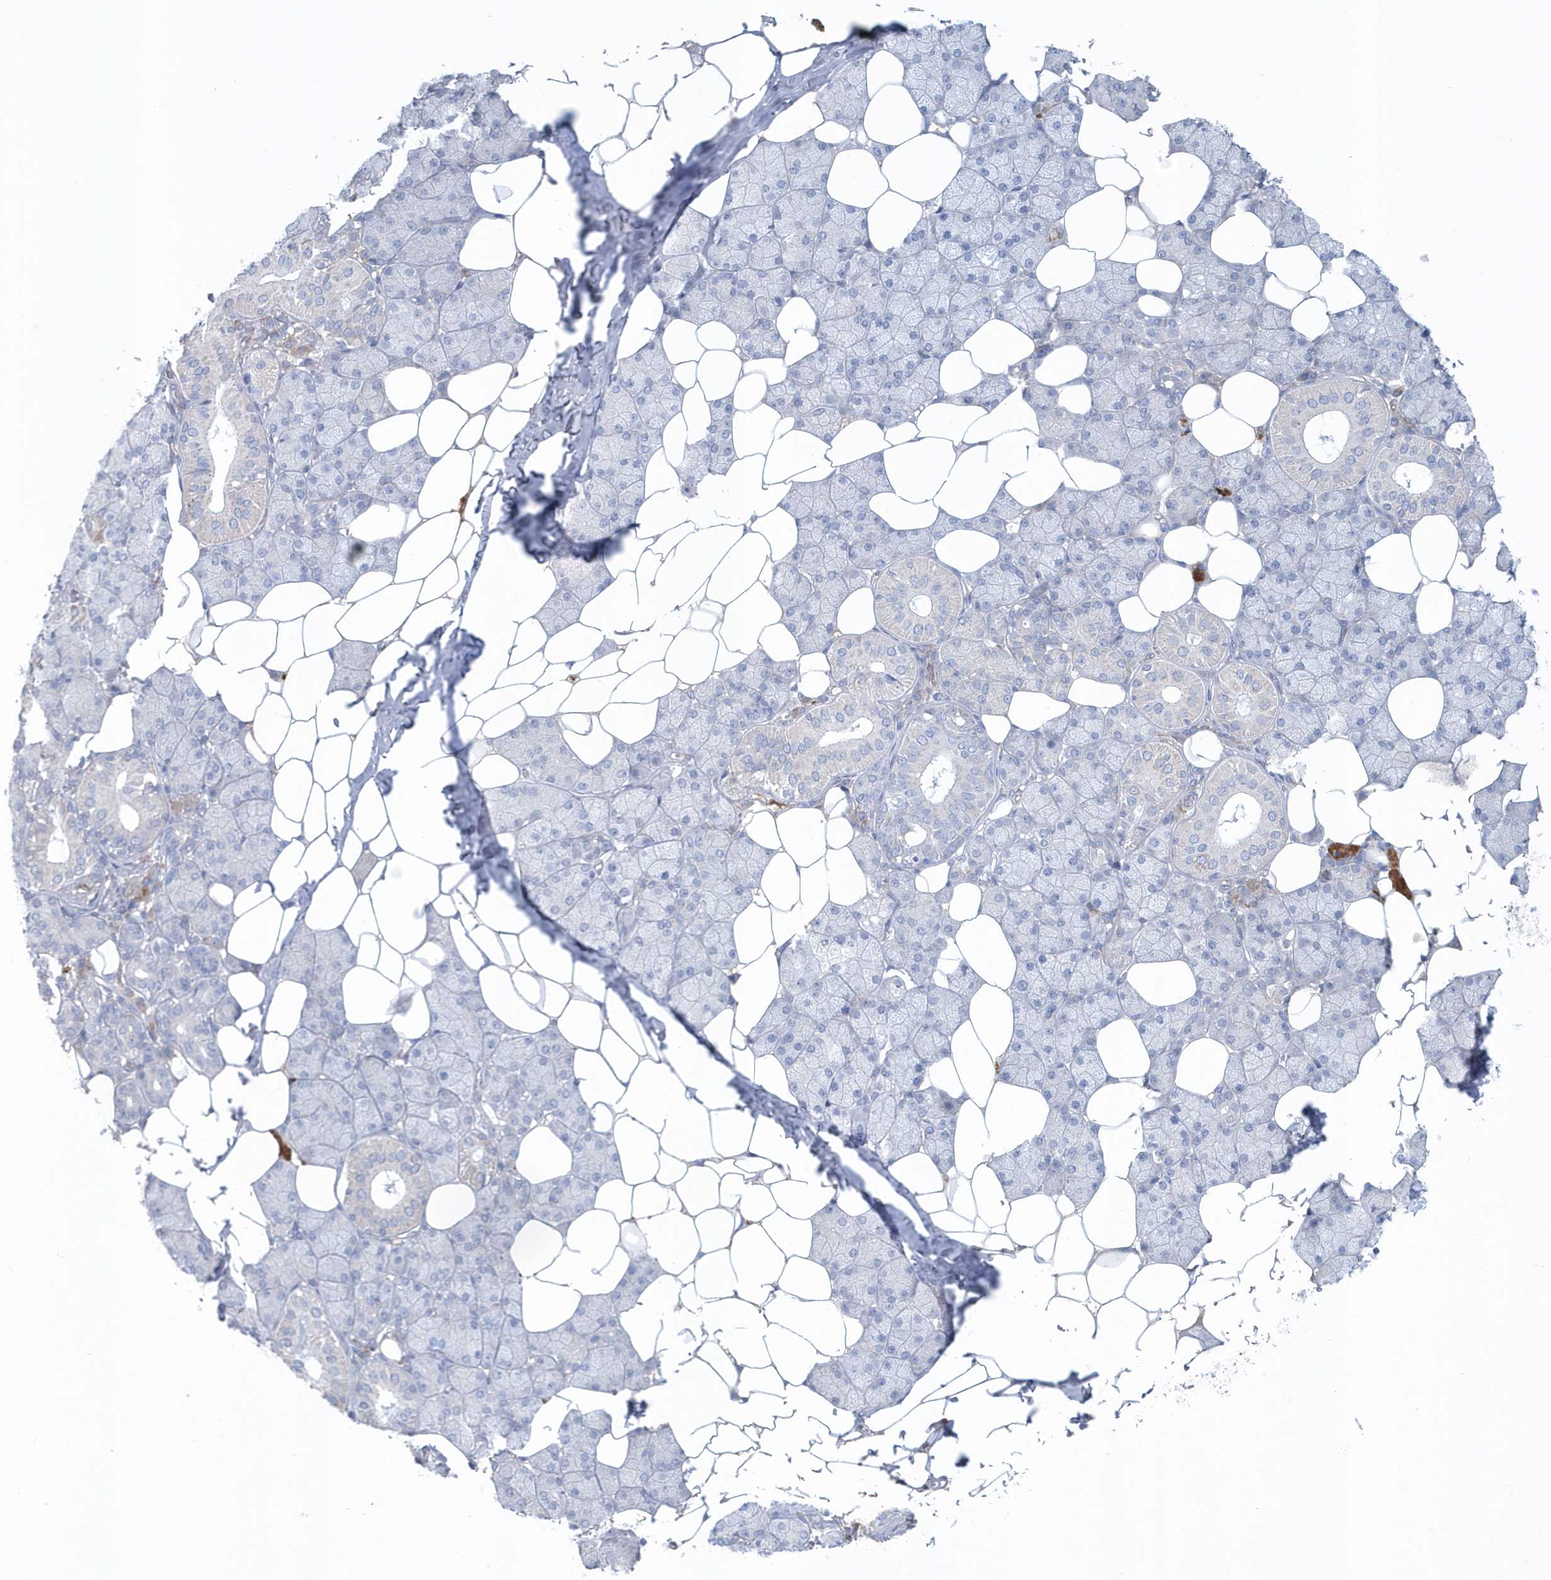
{"staining": {"intensity": "negative", "quantity": "none", "location": "none"}, "tissue": "salivary gland", "cell_type": "Glandular cells", "image_type": "normal", "snomed": [{"axis": "morphology", "description": "Normal tissue, NOS"}, {"axis": "topography", "description": "Salivary gland"}], "caption": "Glandular cells are negative for brown protein staining in unremarkable salivary gland. (DAB (3,3'-diaminobenzidine) immunohistochemistry with hematoxylin counter stain).", "gene": "SPATA18", "patient": {"sex": "female", "age": 33}}